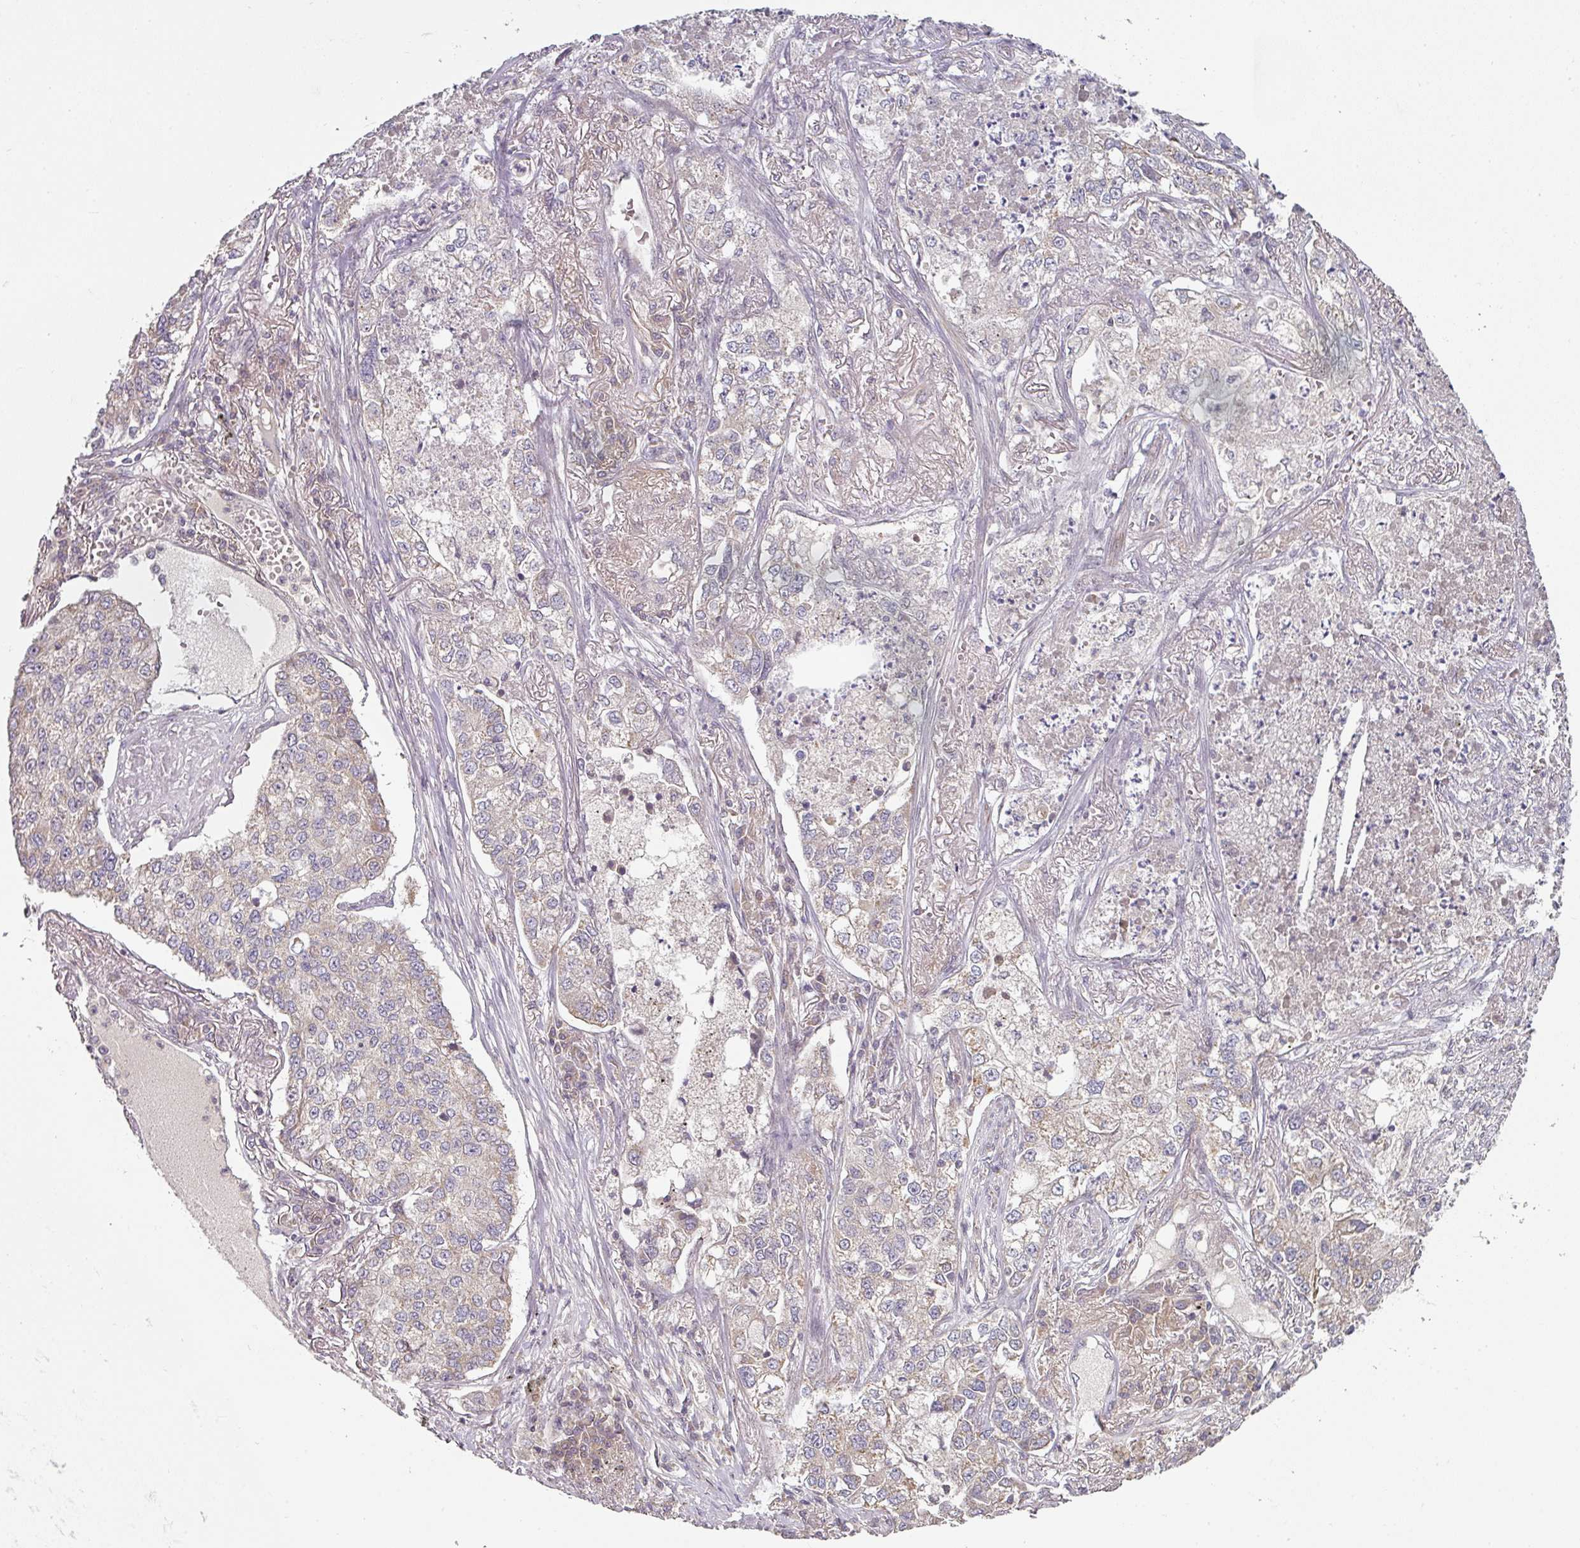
{"staining": {"intensity": "negative", "quantity": "none", "location": "none"}, "tissue": "lung cancer", "cell_type": "Tumor cells", "image_type": "cancer", "snomed": [{"axis": "morphology", "description": "Adenocarcinoma, NOS"}, {"axis": "topography", "description": "Lung"}], "caption": "An image of lung cancer (adenocarcinoma) stained for a protein shows no brown staining in tumor cells.", "gene": "MAP2K2", "patient": {"sex": "male", "age": 49}}